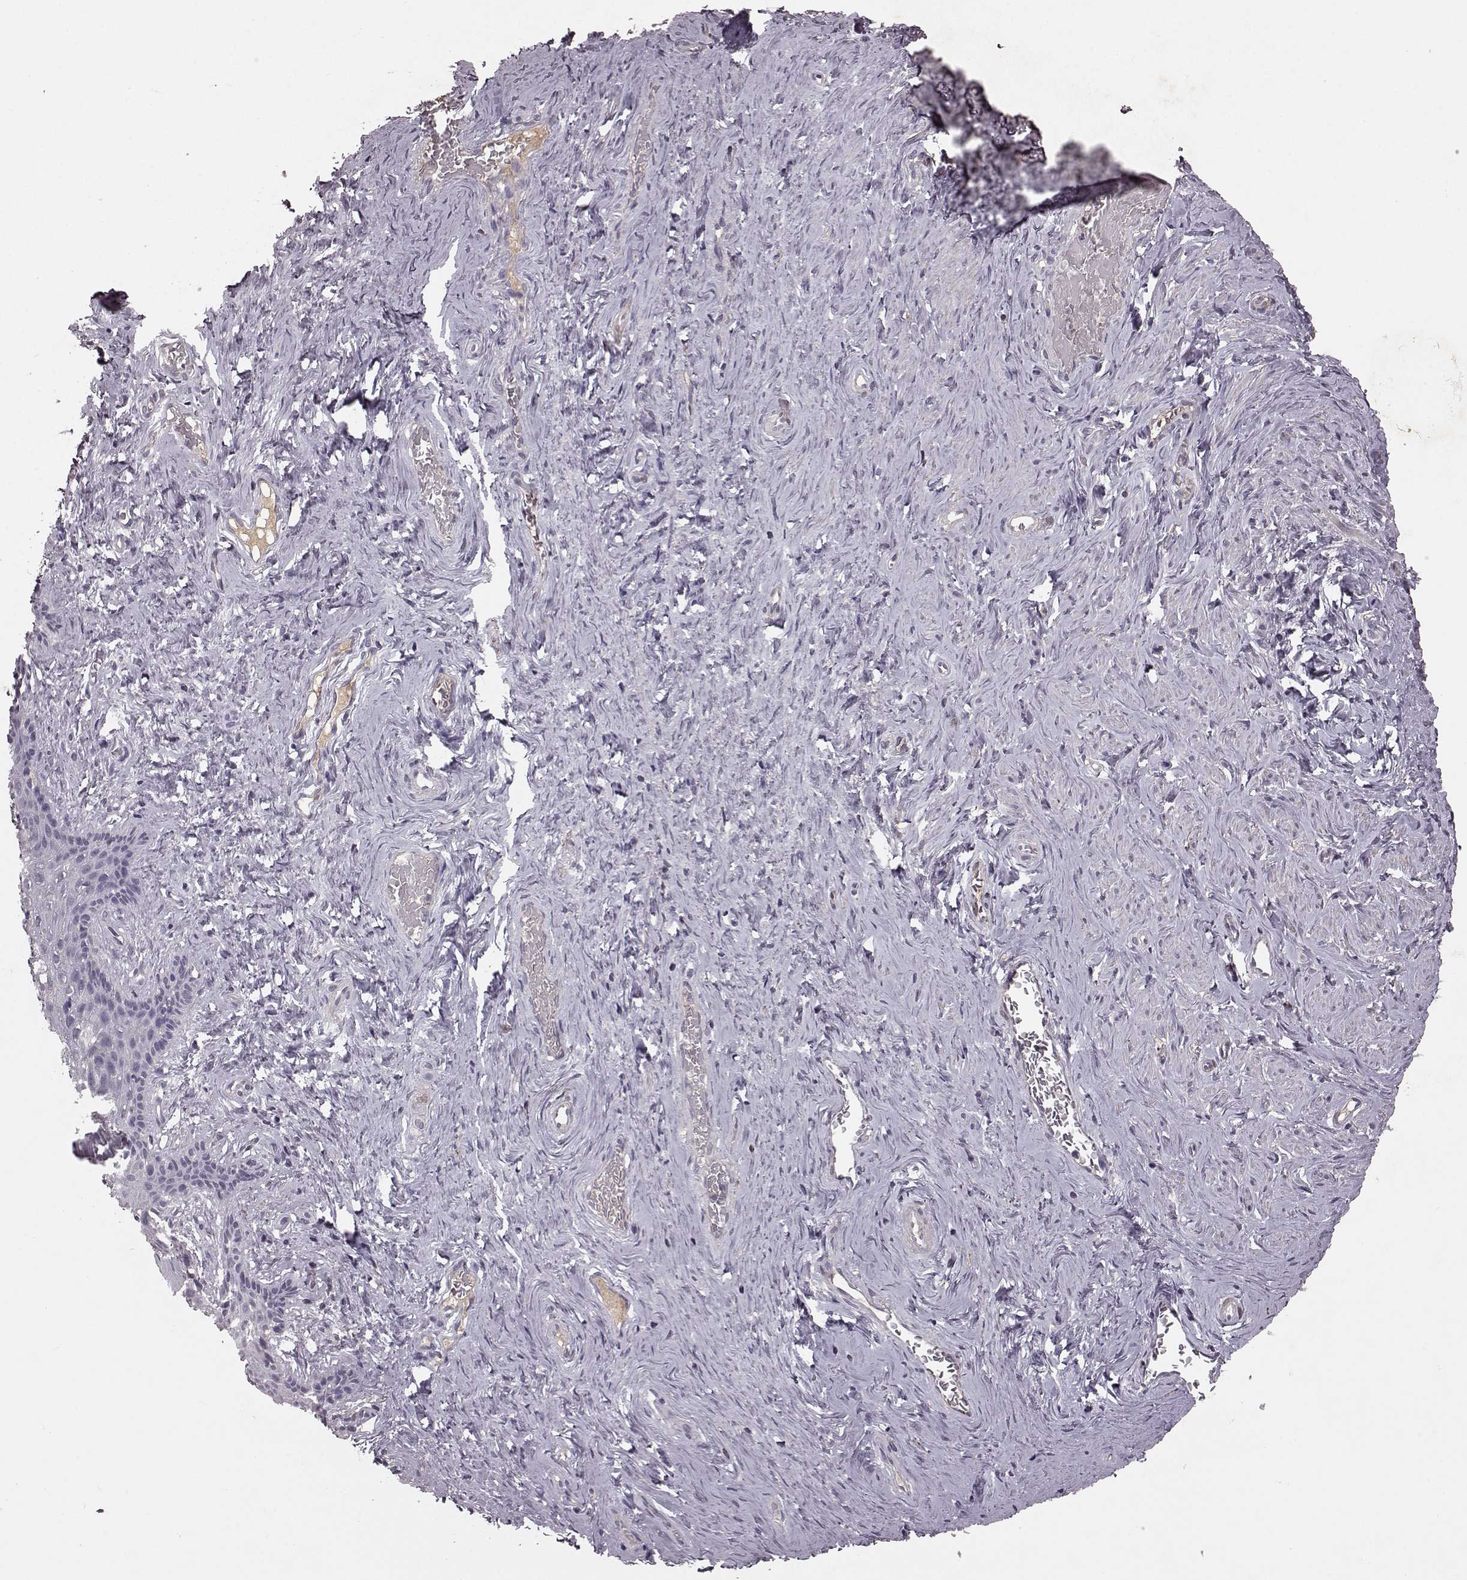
{"staining": {"intensity": "negative", "quantity": "none", "location": "none"}, "tissue": "vagina", "cell_type": "Squamous epithelial cells", "image_type": "normal", "snomed": [{"axis": "morphology", "description": "Normal tissue, NOS"}, {"axis": "topography", "description": "Vagina"}], "caption": "This is an immunohistochemistry (IHC) image of normal human vagina. There is no expression in squamous epithelial cells.", "gene": "FRRS1L", "patient": {"sex": "female", "age": 45}}